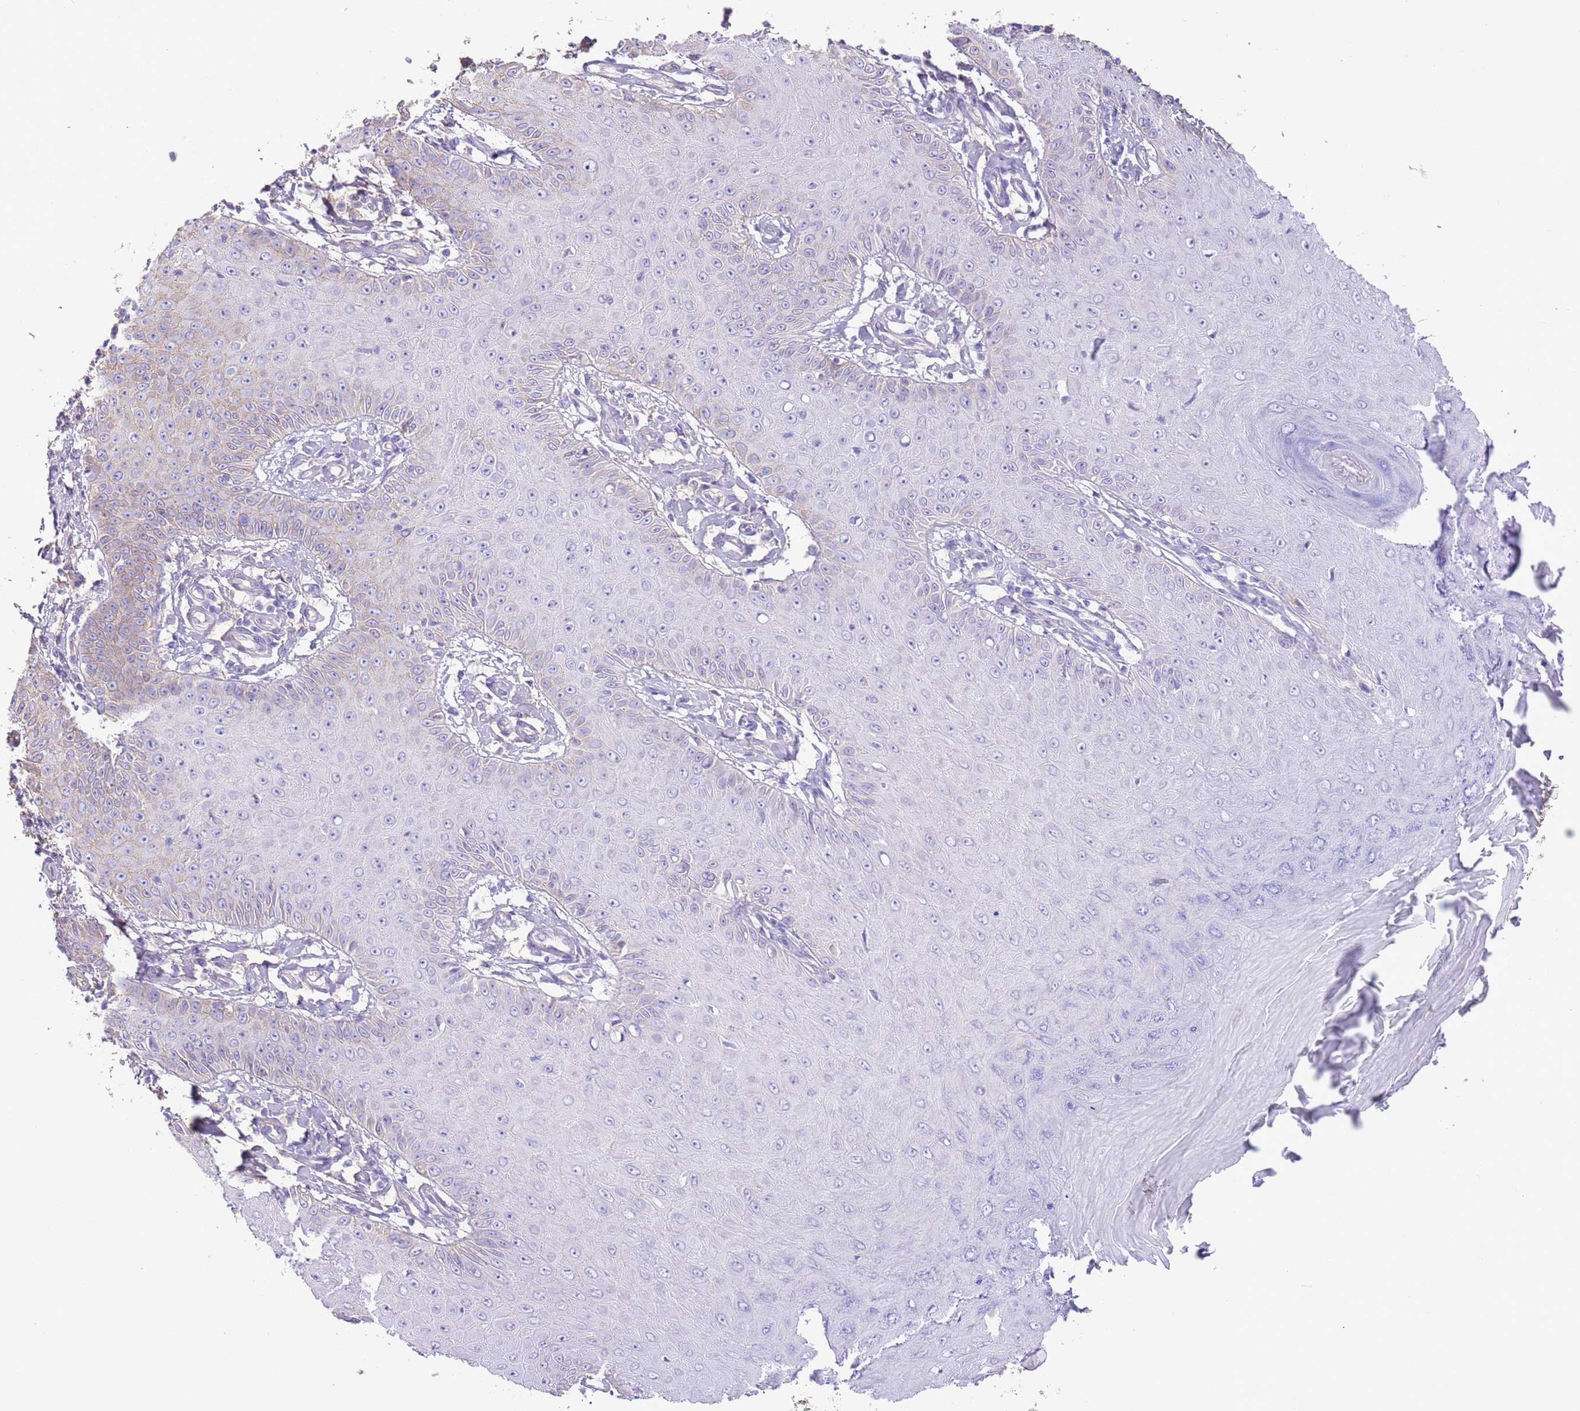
{"staining": {"intensity": "negative", "quantity": "none", "location": "none"}, "tissue": "skin cancer", "cell_type": "Tumor cells", "image_type": "cancer", "snomed": [{"axis": "morphology", "description": "Squamous cell carcinoma, NOS"}, {"axis": "topography", "description": "Skin"}], "caption": "This is an immunohistochemistry (IHC) histopathology image of skin cancer. There is no positivity in tumor cells.", "gene": "IGF1", "patient": {"sex": "male", "age": 70}}